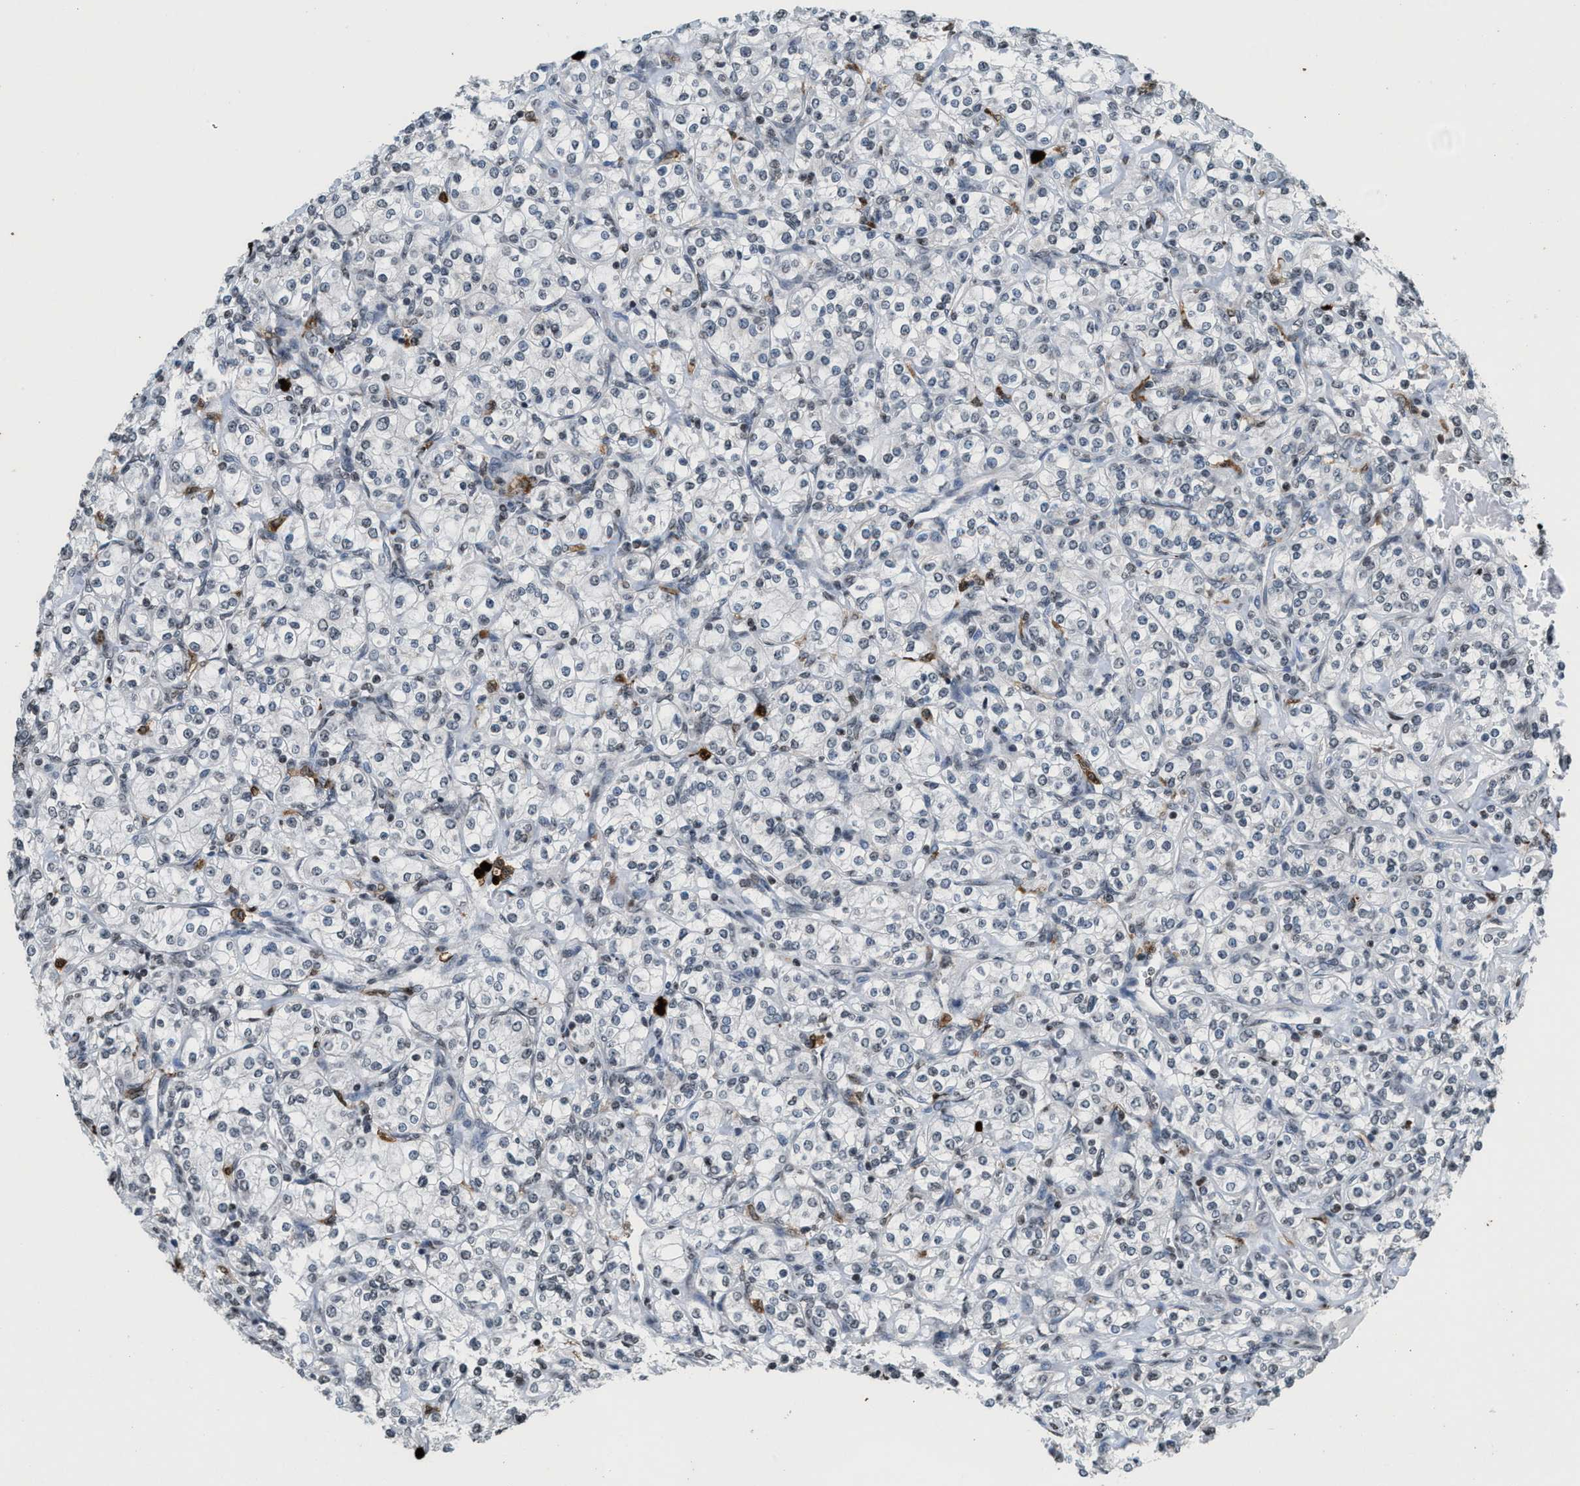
{"staining": {"intensity": "negative", "quantity": "none", "location": "none"}, "tissue": "renal cancer", "cell_type": "Tumor cells", "image_type": "cancer", "snomed": [{"axis": "morphology", "description": "Adenocarcinoma, NOS"}, {"axis": "topography", "description": "Kidney"}], "caption": "A micrograph of adenocarcinoma (renal) stained for a protein shows no brown staining in tumor cells.", "gene": "PRUNE2", "patient": {"sex": "male", "age": 77}}